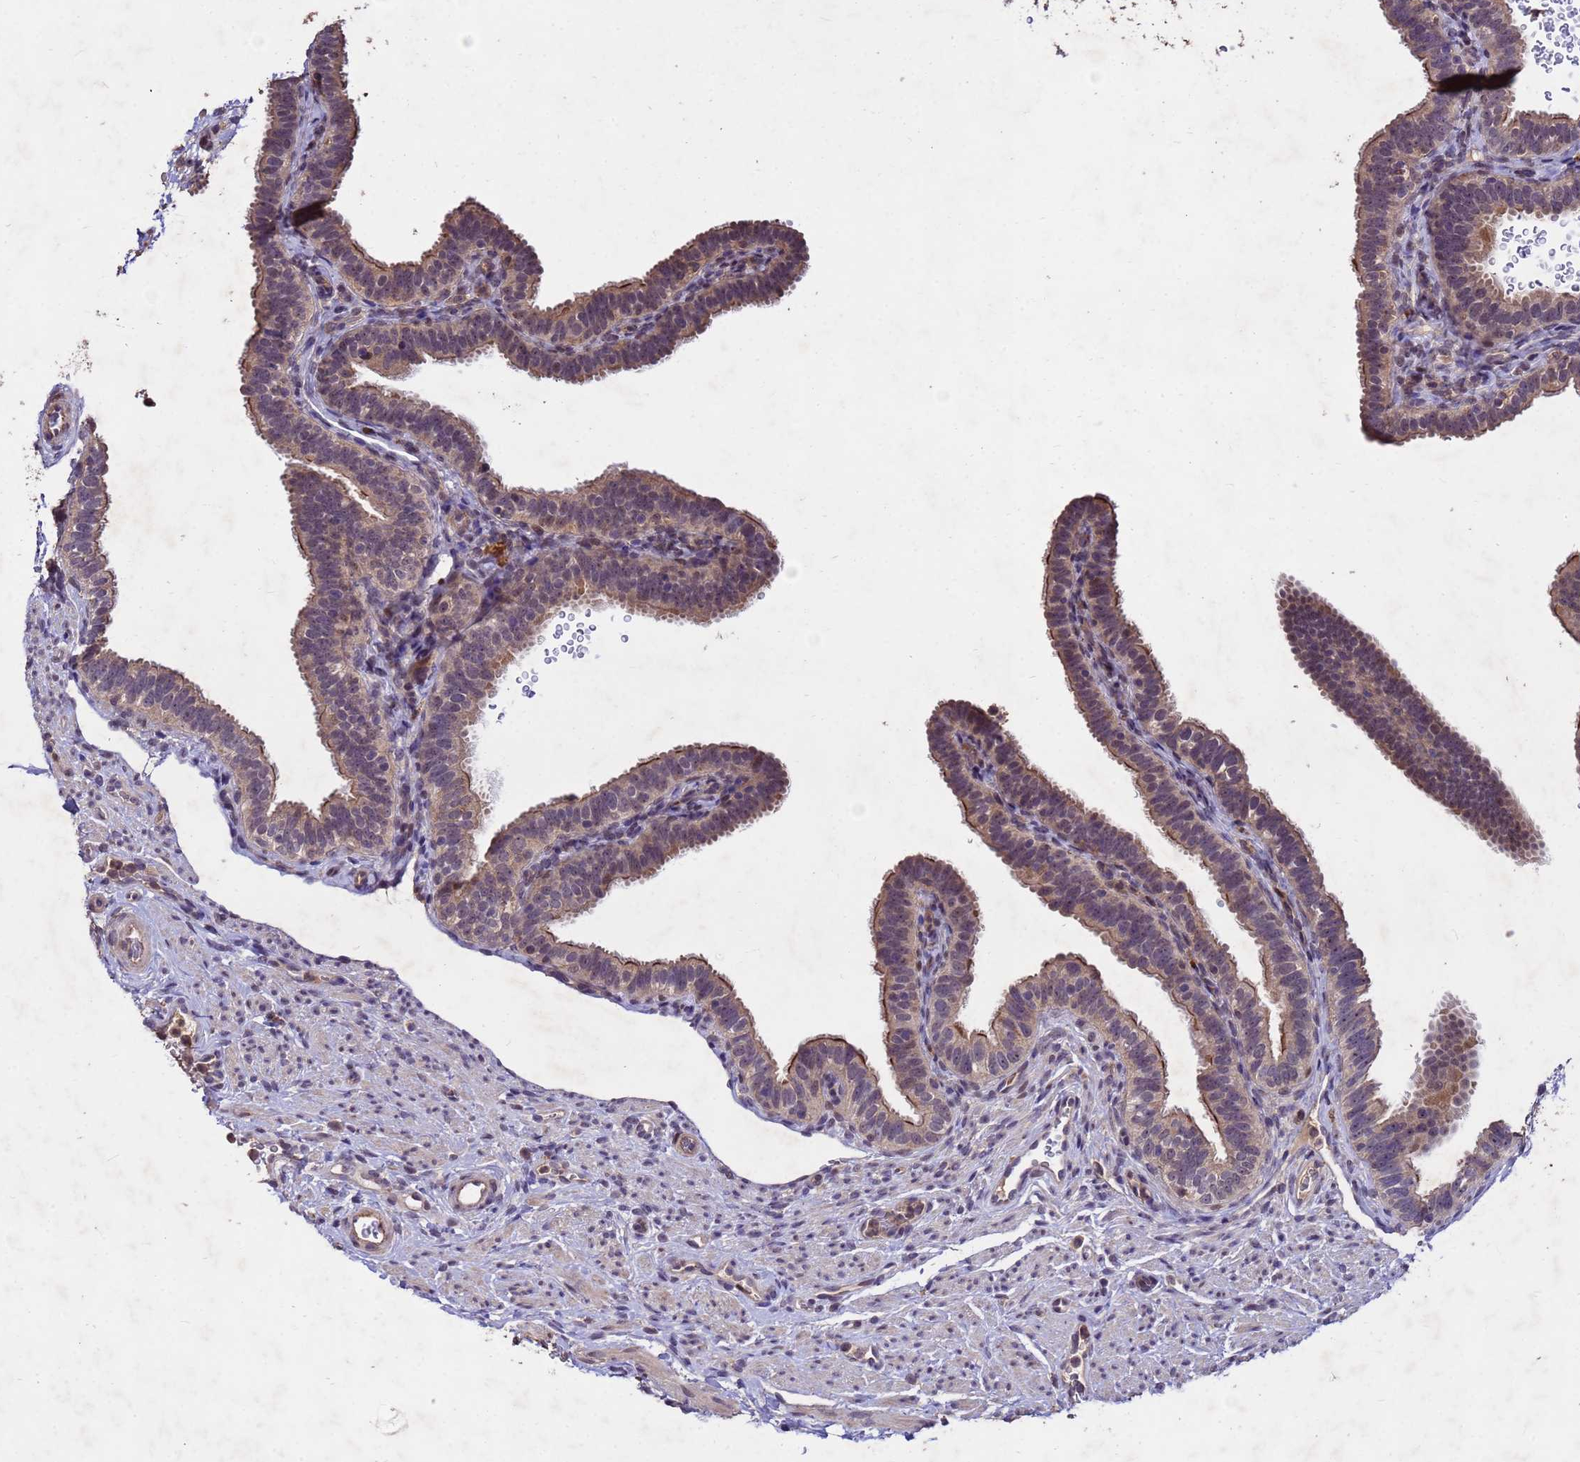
{"staining": {"intensity": "moderate", "quantity": ">75%", "location": "cytoplasmic/membranous"}, "tissue": "fallopian tube", "cell_type": "Glandular cells", "image_type": "normal", "snomed": [{"axis": "morphology", "description": "Normal tissue, NOS"}, {"axis": "topography", "description": "Fallopian tube"}], "caption": "Brown immunohistochemical staining in normal fallopian tube shows moderate cytoplasmic/membranous positivity in approximately >75% of glandular cells.", "gene": "TOR4A", "patient": {"sex": "female", "age": 41}}